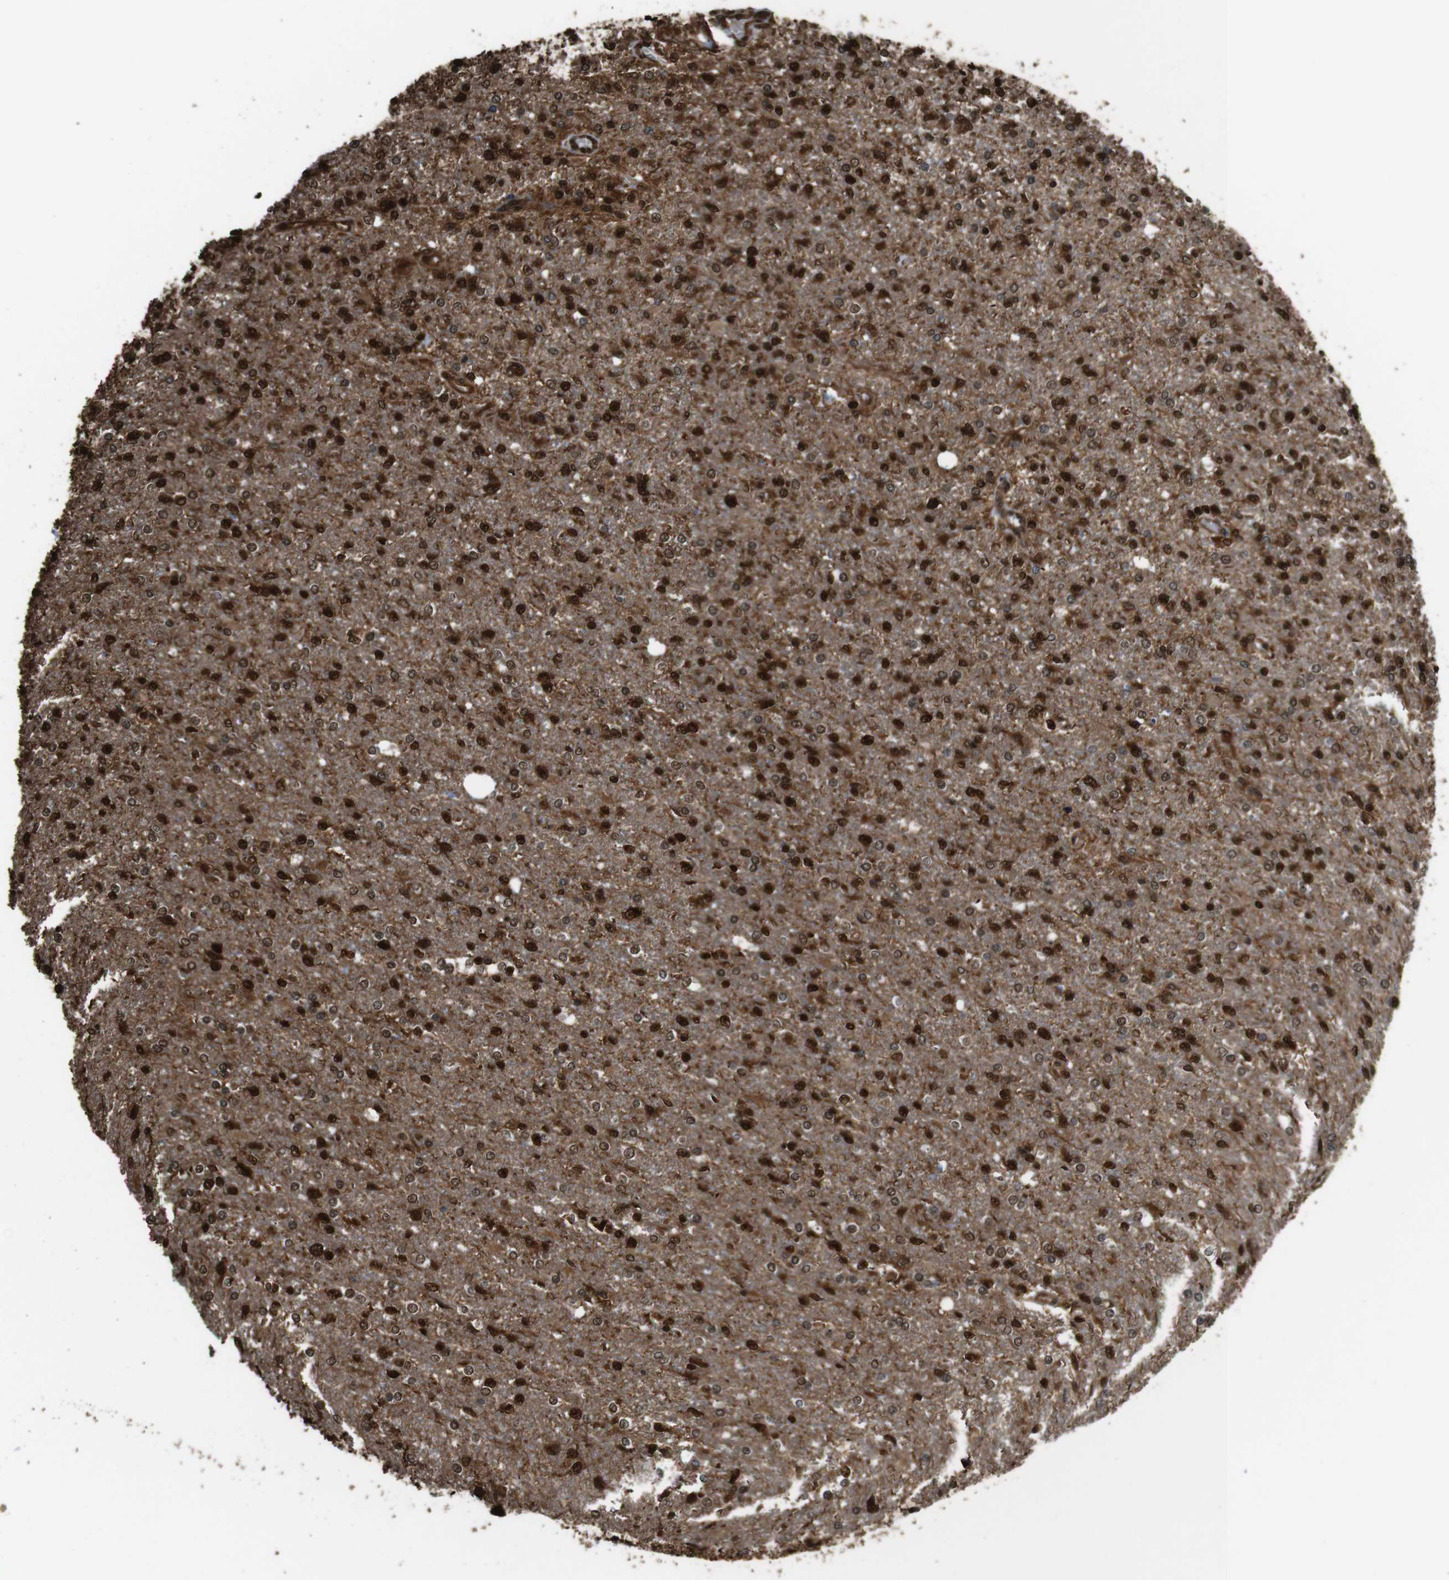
{"staining": {"intensity": "strong", "quantity": ">75%", "location": "cytoplasmic/membranous,nuclear"}, "tissue": "glioma", "cell_type": "Tumor cells", "image_type": "cancer", "snomed": [{"axis": "morphology", "description": "Glioma, malignant, High grade"}, {"axis": "topography", "description": "Cerebral cortex"}], "caption": "An image showing strong cytoplasmic/membranous and nuclear expression in about >75% of tumor cells in glioma, as visualized by brown immunohistochemical staining.", "gene": "VCP", "patient": {"sex": "male", "age": 76}}